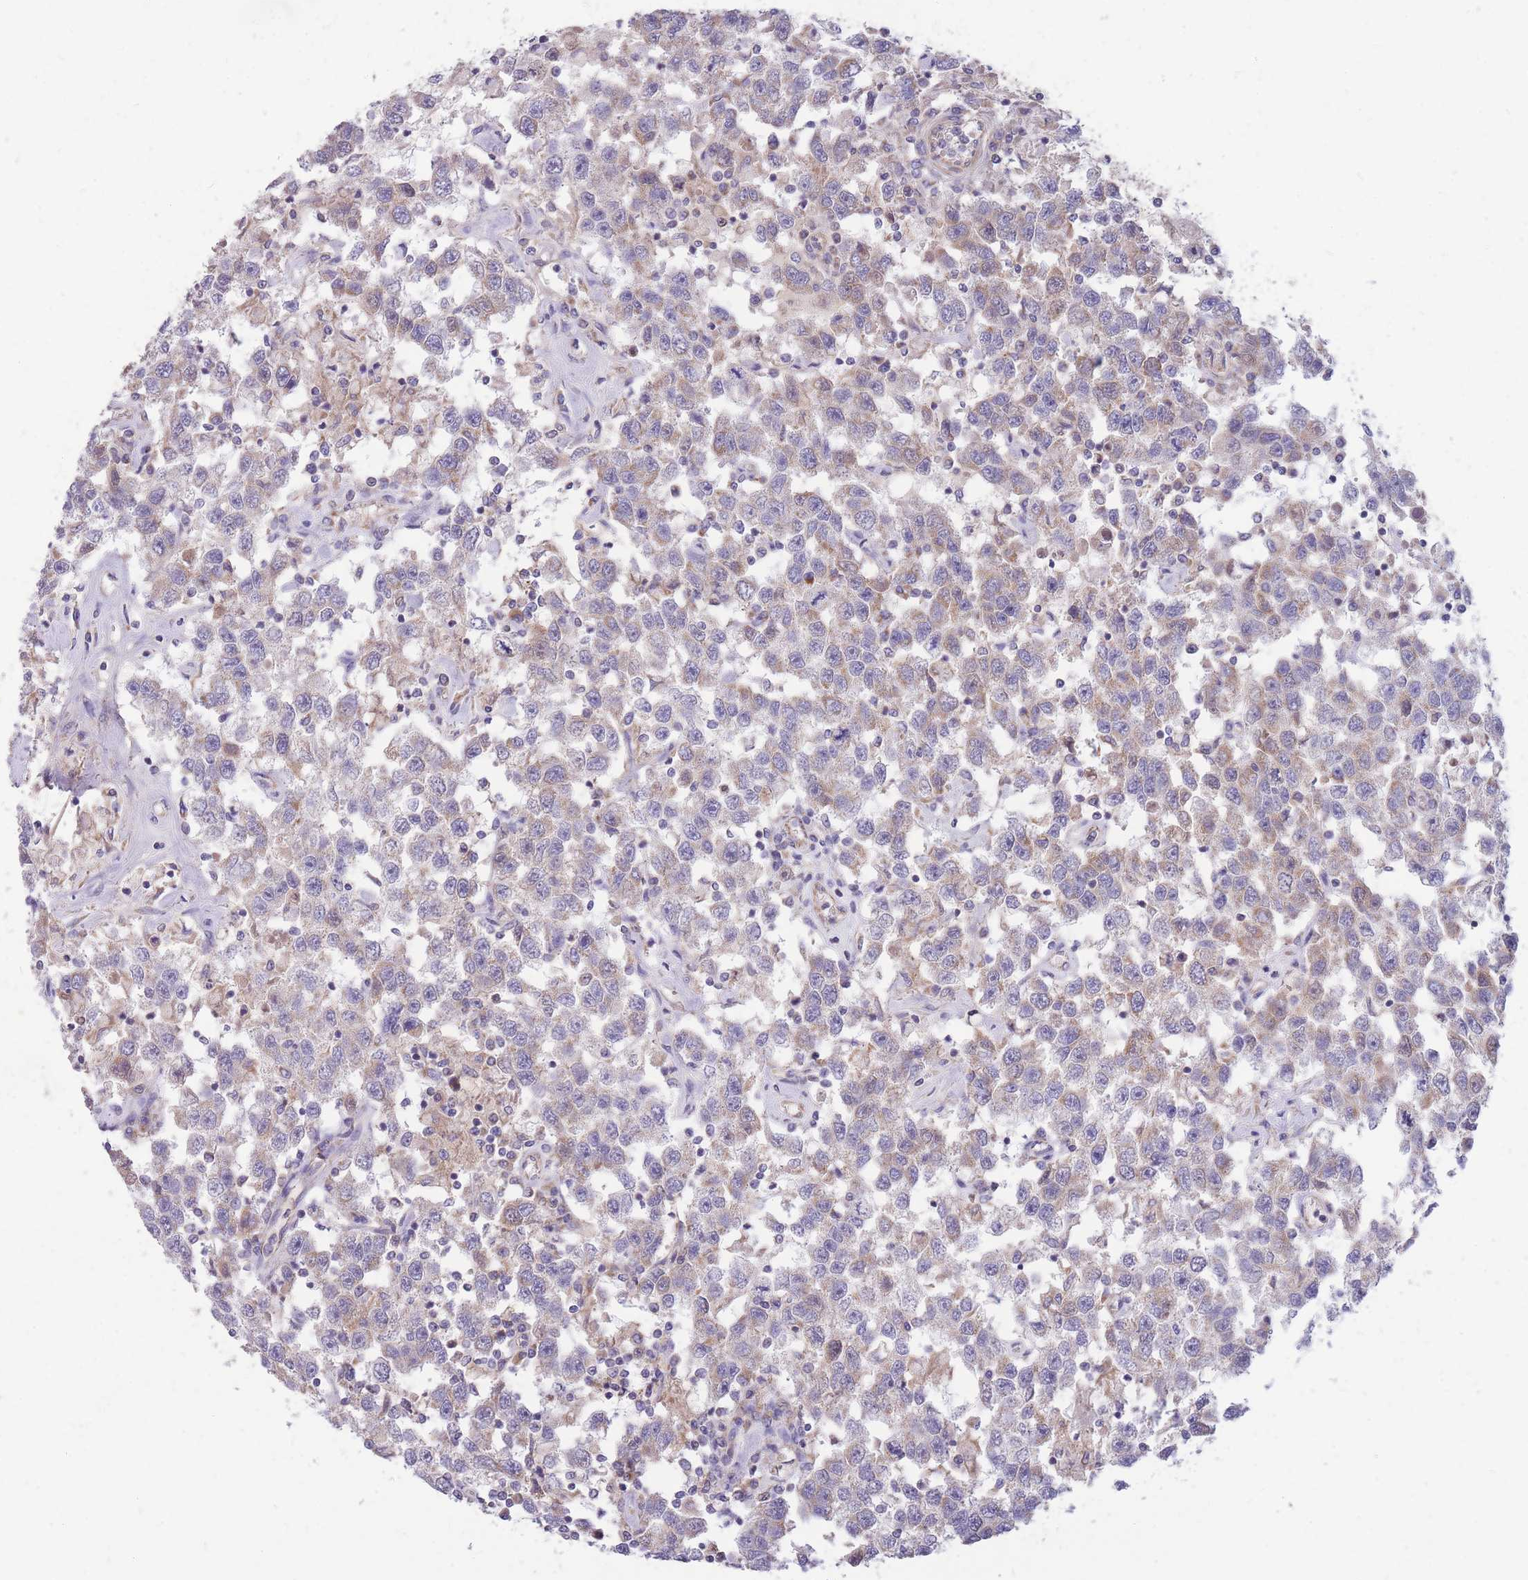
{"staining": {"intensity": "weak", "quantity": "<25%", "location": "cytoplasmic/membranous"}, "tissue": "testis cancer", "cell_type": "Tumor cells", "image_type": "cancer", "snomed": [{"axis": "morphology", "description": "Seminoma, NOS"}, {"axis": "topography", "description": "Testis"}], "caption": "Immunohistochemical staining of seminoma (testis) exhibits no significant staining in tumor cells. (Immunohistochemistry (ihc), brightfield microscopy, high magnification).", "gene": "MRPS9", "patient": {"sex": "male", "age": 41}}